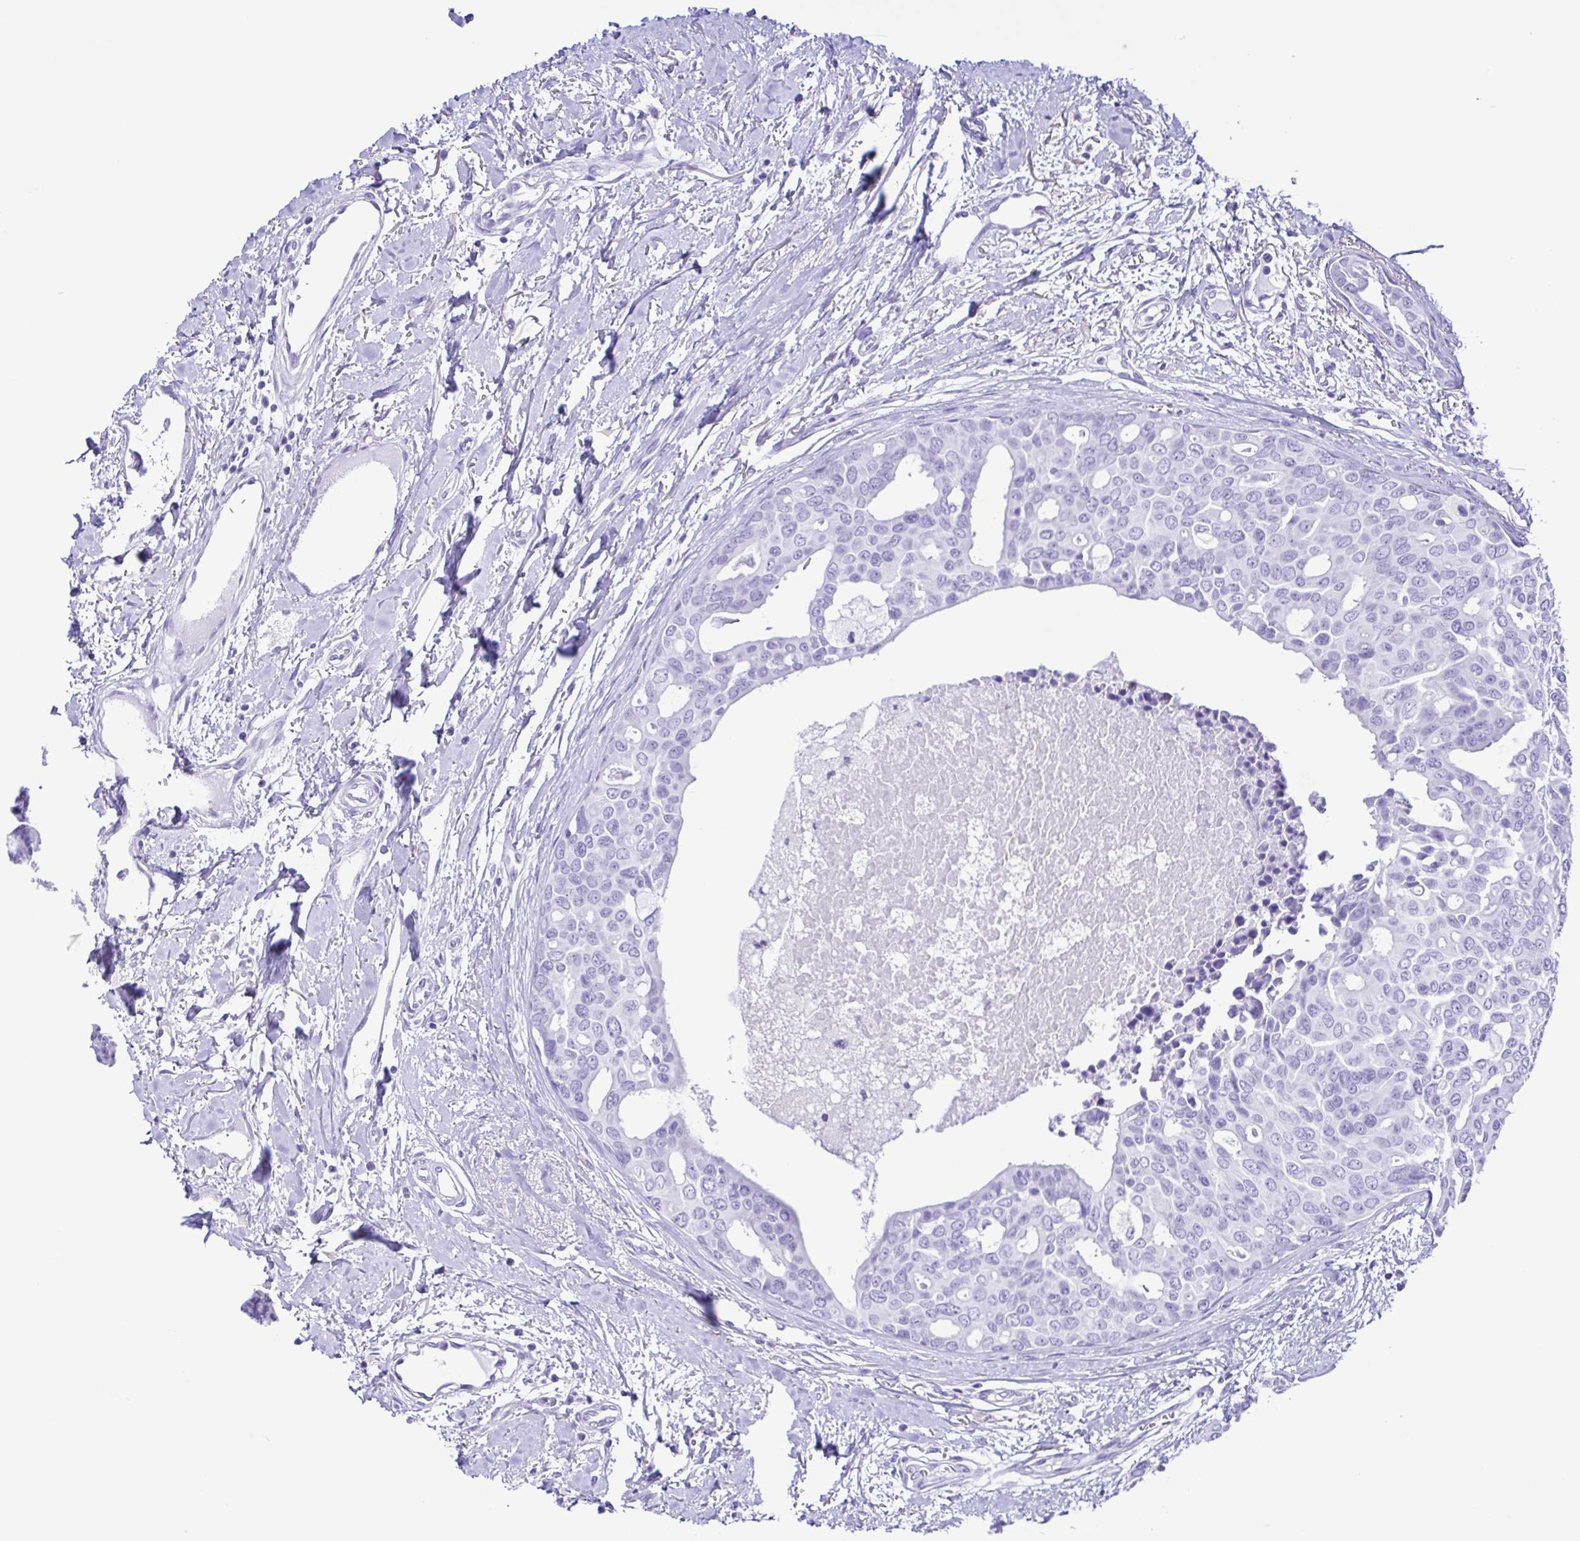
{"staining": {"intensity": "negative", "quantity": "none", "location": "none"}, "tissue": "breast cancer", "cell_type": "Tumor cells", "image_type": "cancer", "snomed": [{"axis": "morphology", "description": "Duct carcinoma"}, {"axis": "topography", "description": "Breast"}], "caption": "An image of human breast cancer (intraductal carcinoma) is negative for staining in tumor cells.", "gene": "ERP27", "patient": {"sex": "female", "age": 54}}